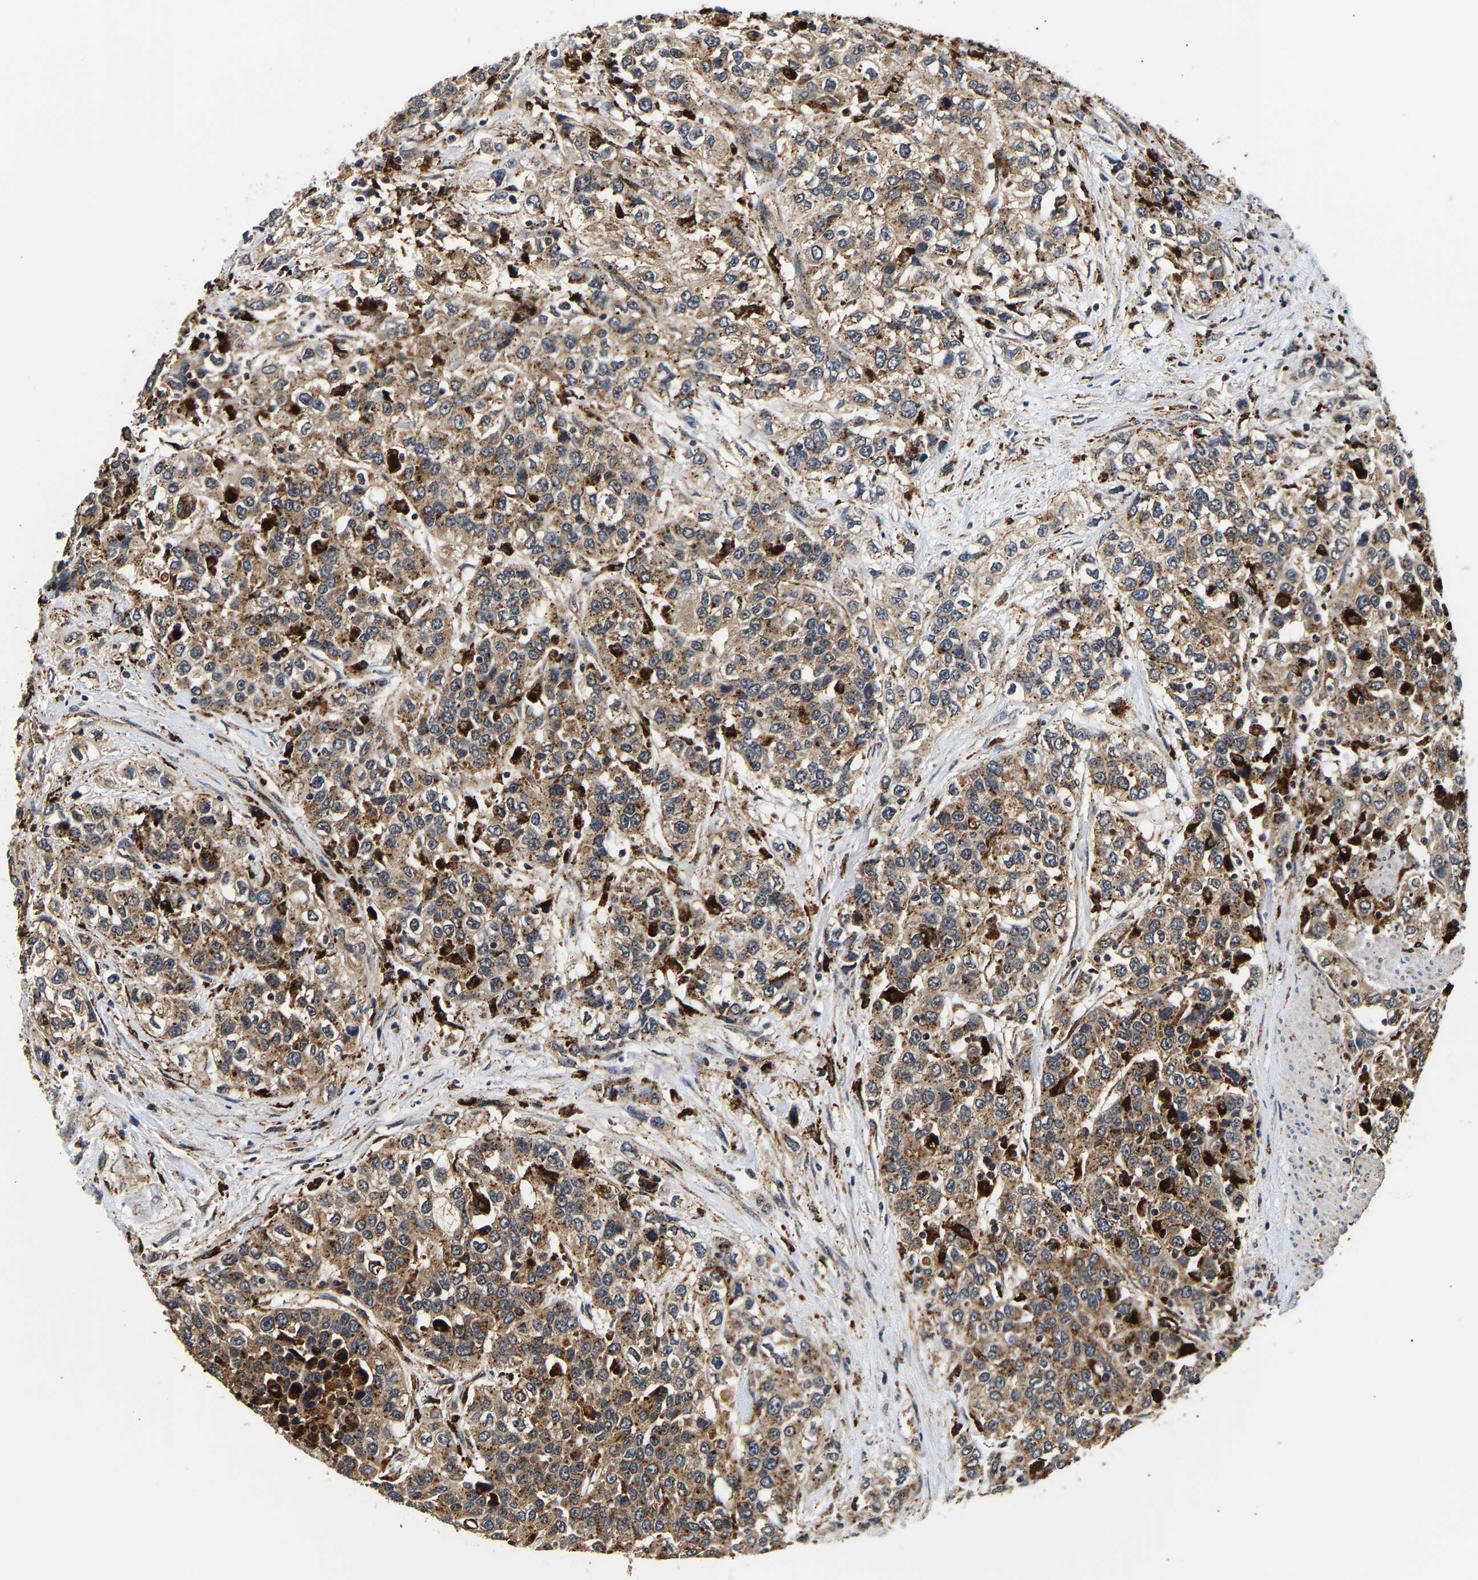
{"staining": {"intensity": "moderate", "quantity": ">75%", "location": "cytoplasmic/membranous"}, "tissue": "urothelial cancer", "cell_type": "Tumor cells", "image_type": "cancer", "snomed": [{"axis": "morphology", "description": "Urothelial carcinoma, High grade"}, {"axis": "topography", "description": "Urinary bladder"}], "caption": "Approximately >75% of tumor cells in urothelial carcinoma (high-grade) display moderate cytoplasmic/membranous protein staining as visualized by brown immunohistochemical staining.", "gene": "SMU1", "patient": {"sex": "female", "age": 80}}